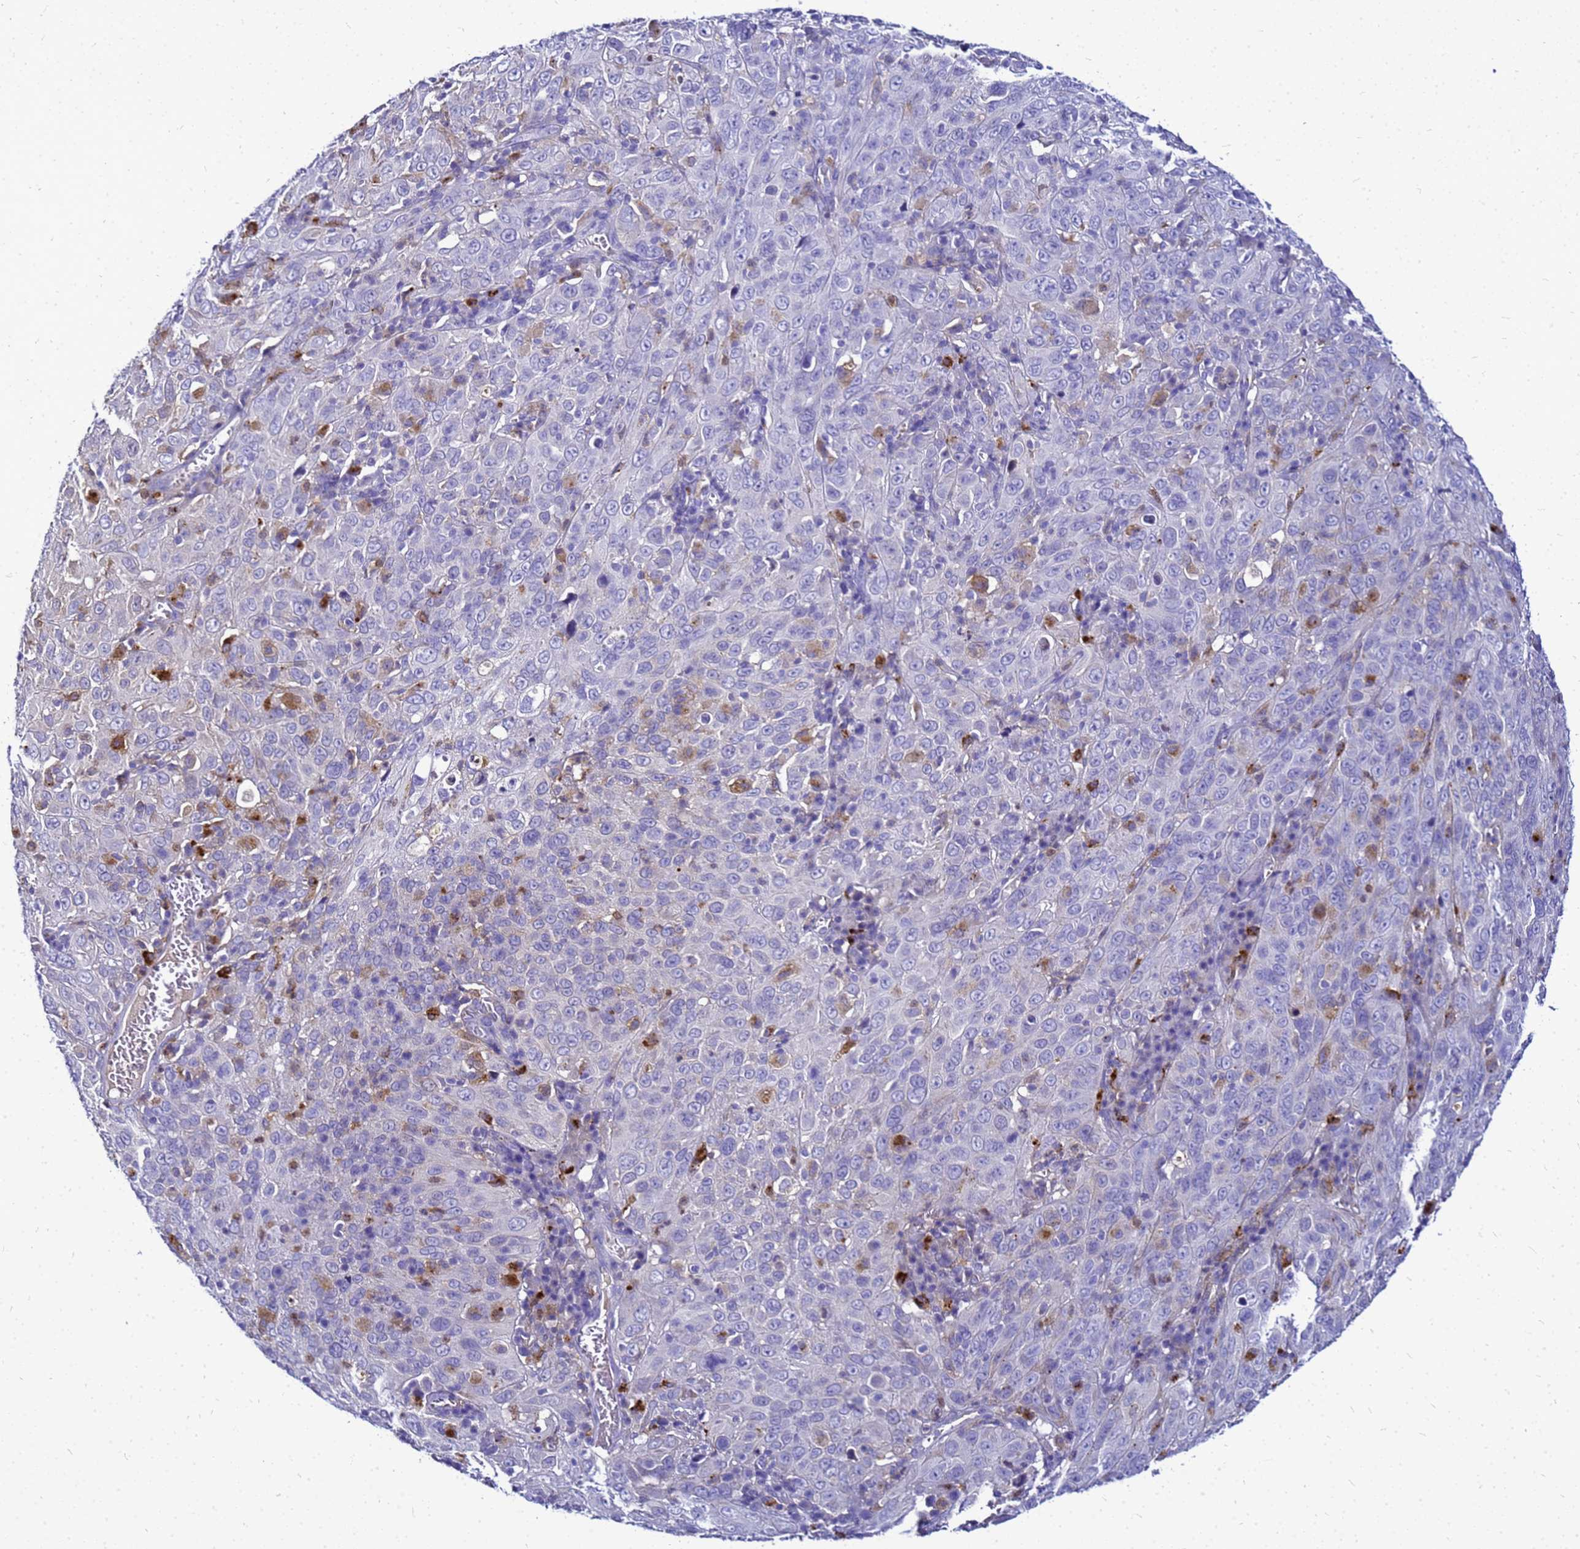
{"staining": {"intensity": "moderate", "quantity": "<25%", "location": "cytoplasmic/membranous"}, "tissue": "cervical cancer", "cell_type": "Tumor cells", "image_type": "cancer", "snomed": [{"axis": "morphology", "description": "Squamous cell carcinoma, NOS"}, {"axis": "topography", "description": "Cervix"}], "caption": "Immunohistochemical staining of cervical cancer demonstrates low levels of moderate cytoplasmic/membranous positivity in approximately <25% of tumor cells.", "gene": "CSTA", "patient": {"sex": "female", "age": 46}}